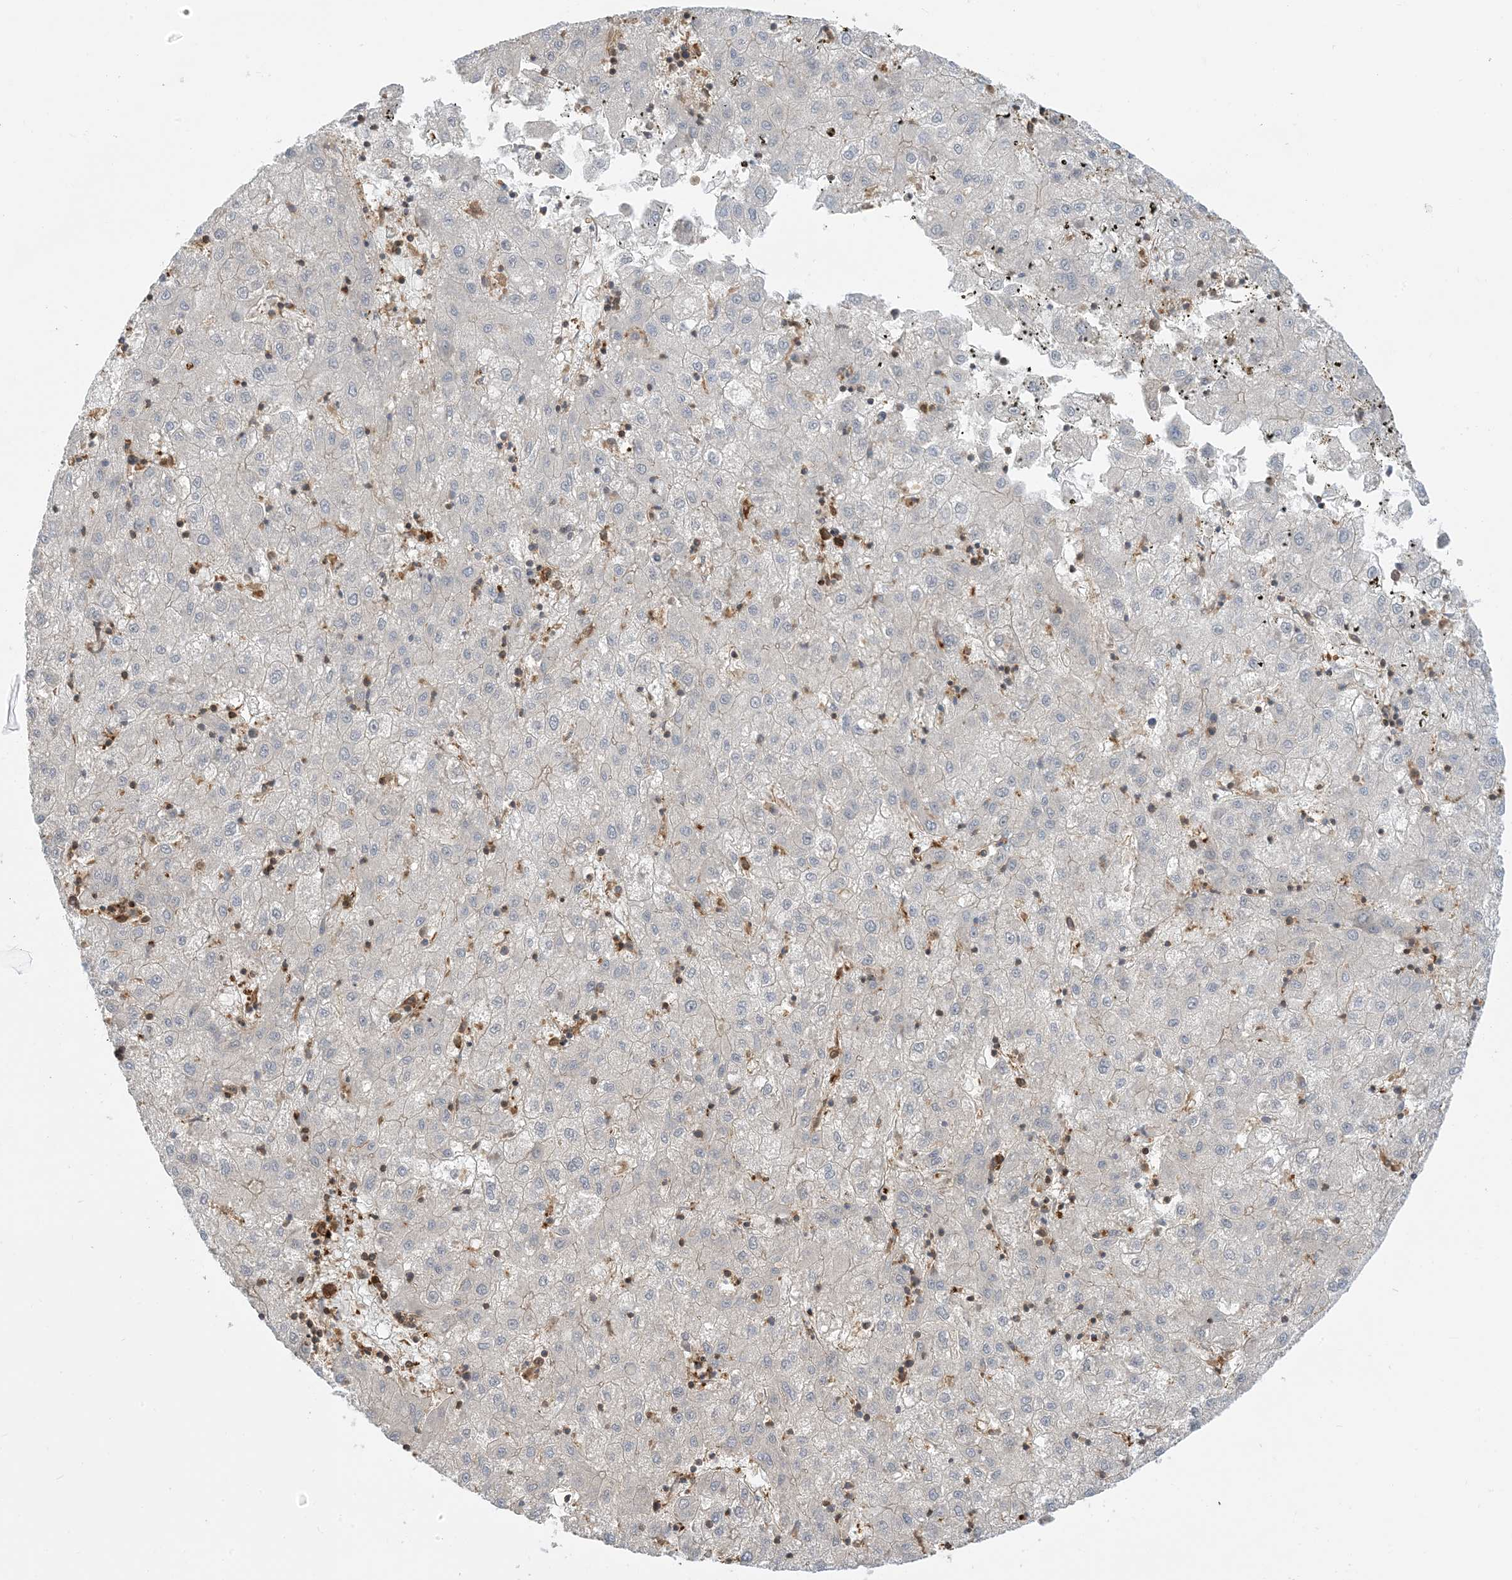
{"staining": {"intensity": "negative", "quantity": "none", "location": "none"}, "tissue": "liver cancer", "cell_type": "Tumor cells", "image_type": "cancer", "snomed": [{"axis": "morphology", "description": "Carcinoma, Hepatocellular, NOS"}, {"axis": "topography", "description": "Liver"}], "caption": "Liver hepatocellular carcinoma was stained to show a protein in brown. There is no significant staining in tumor cells.", "gene": "CAPZB", "patient": {"sex": "male", "age": 72}}